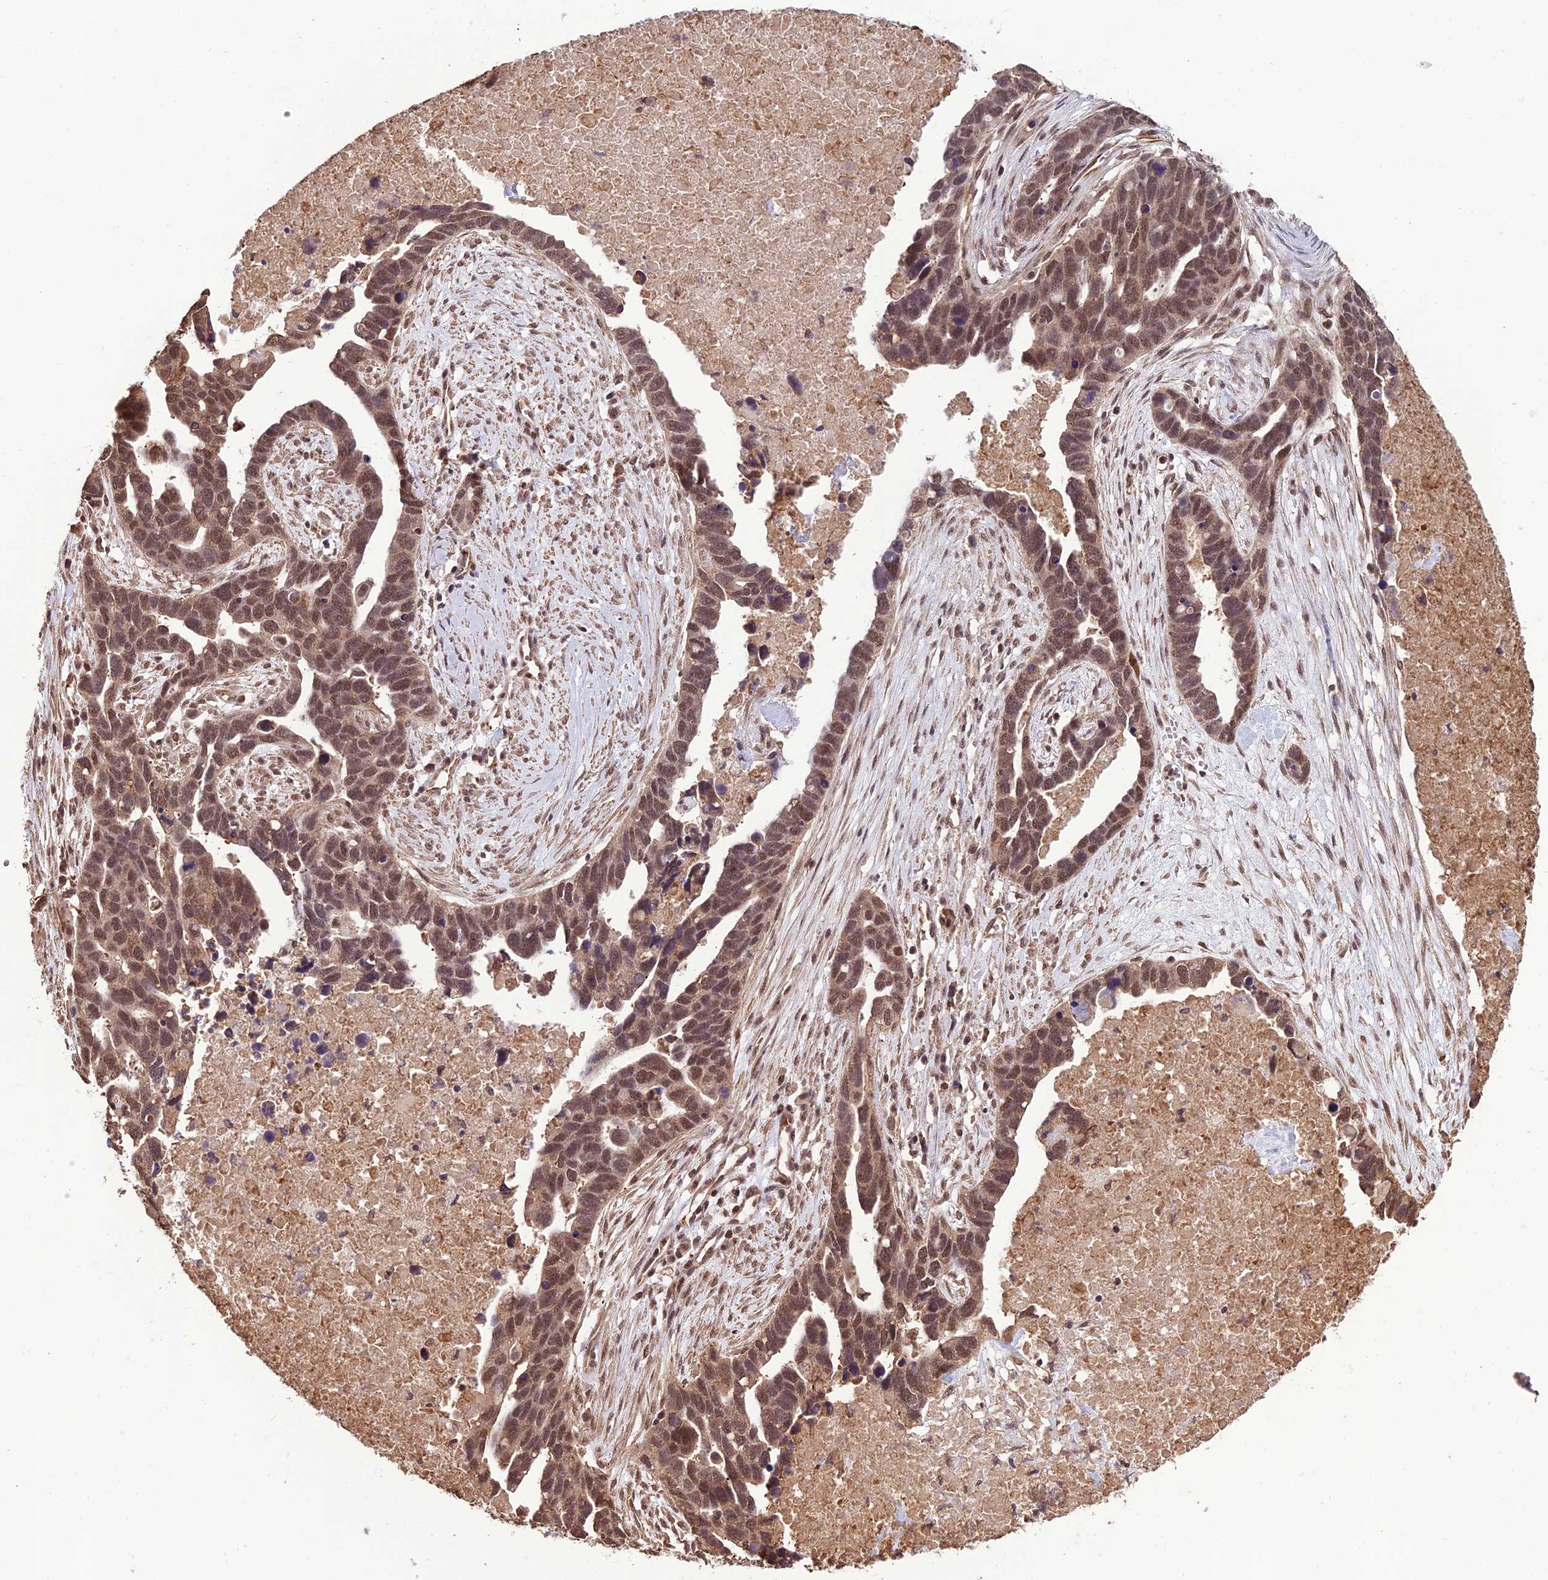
{"staining": {"intensity": "moderate", "quantity": ">75%", "location": "nuclear"}, "tissue": "ovarian cancer", "cell_type": "Tumor cells", "image_type": "cancer", "snomed": [{"axis": "morphology", "description": "Cystadenocarcinoma, serous, NOS"}, {"axis": "topography", "description": "Ovary"}], "caption": "Approximately >75% of tumor cells in human ovarian serous cystadenocarcinoma display moderate nuclear protein positivity as visualized by brown immunohistochemical staining.", "gene": "CABIN1", "patient": {"sex": "female", "age": 54}}